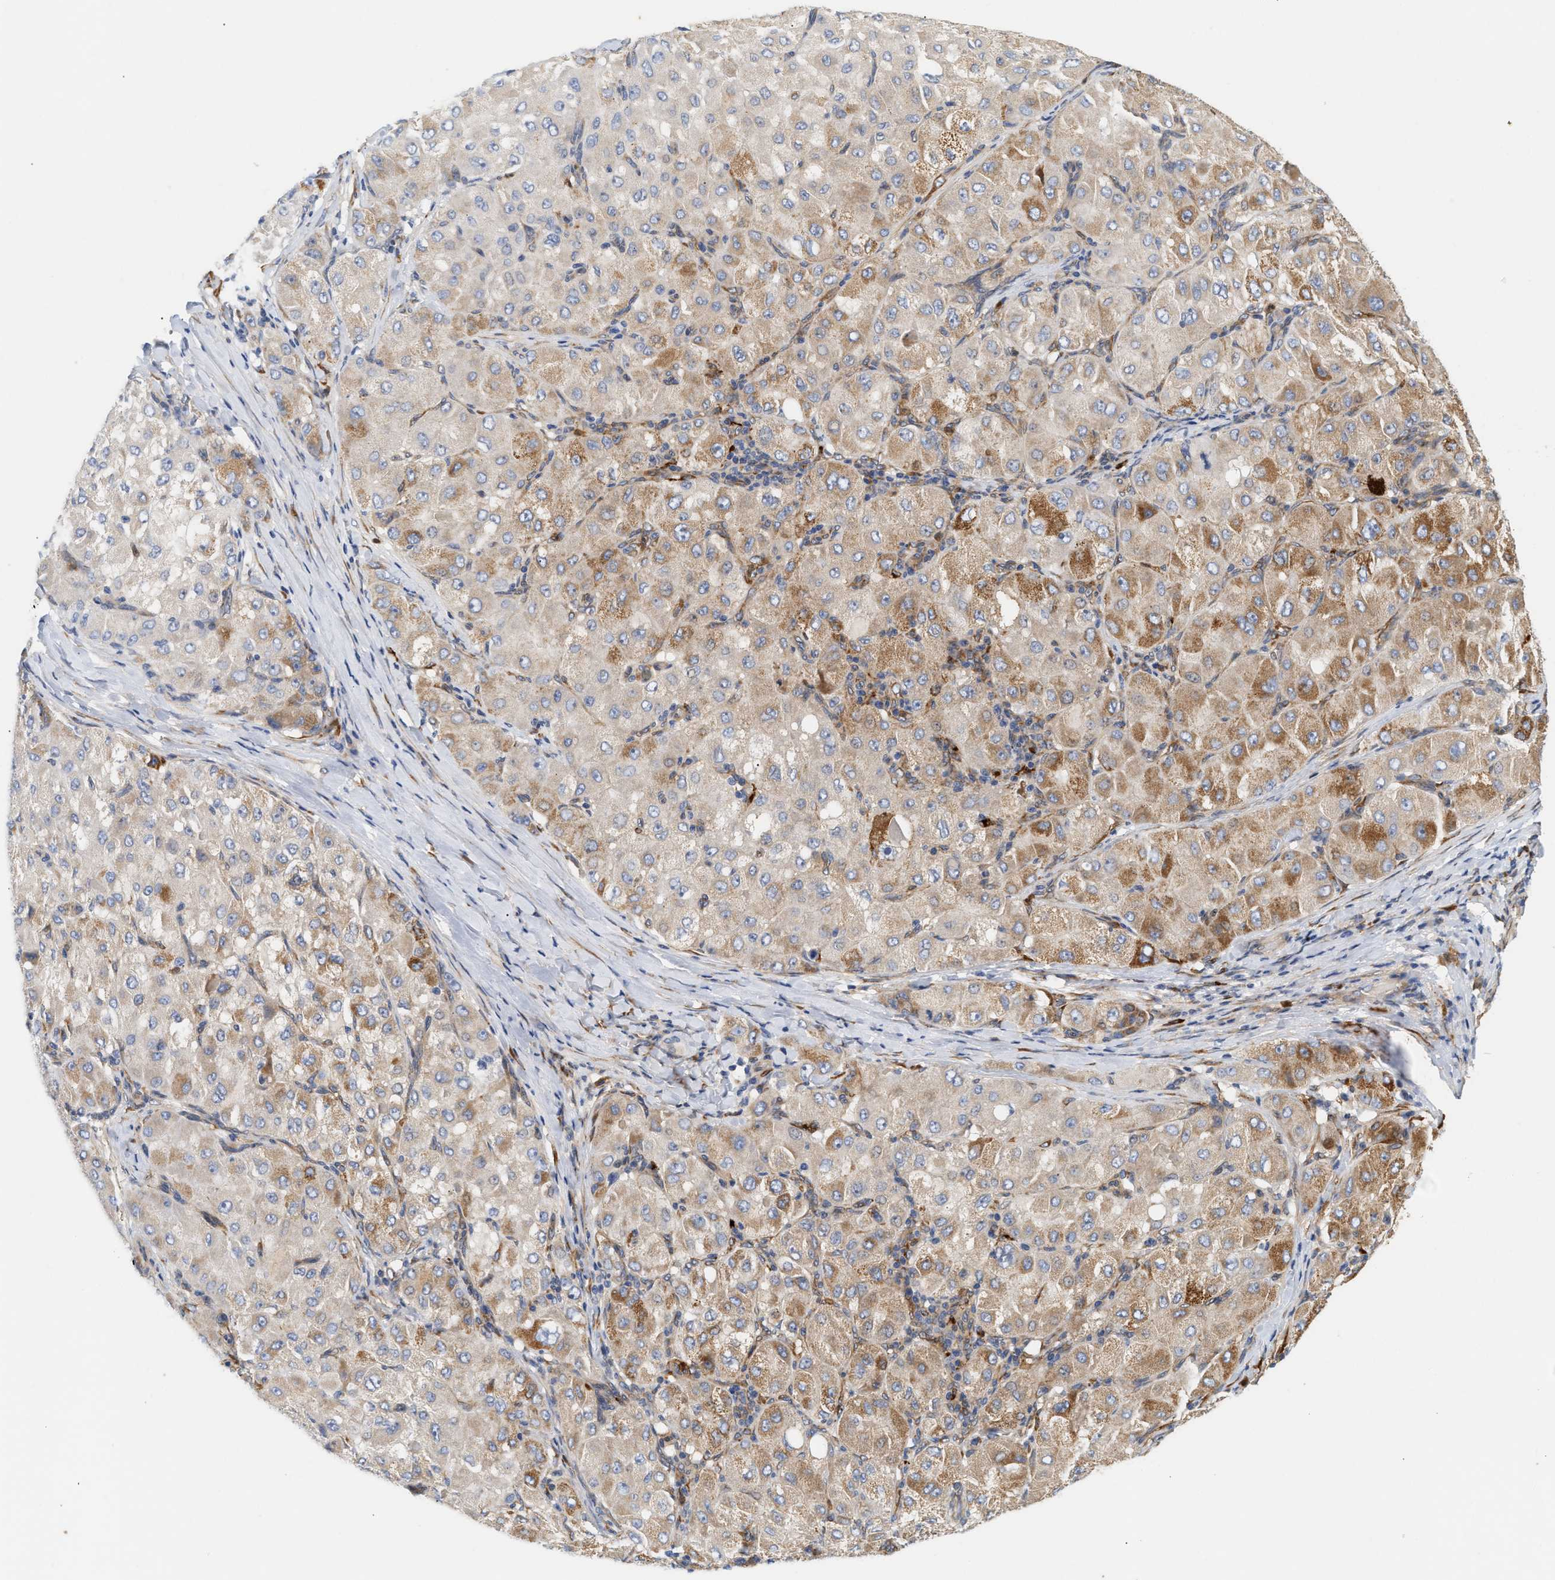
{"staining": {"intensity": "moderate", "quantity": "25%-75%", "location": "cytoplasmic/membranous"}, "tissue": "liver cancer", "cell_type": "Tumor cells", "image_type": "cancer", "snomed": [{"axis": "morphology", "description": "Carcinoma, Hepatocellular, NOS"}, {"axis": "topography", "description": "Liver"}], "caption": "Liver cancer (hepatocellular carcinoma) stained with a brown dye shows moderate cytoplasmic/membranous positive positivity in approximately 25%-75% of tumor cells.", "gene": "PLCD1", "patient": {"sex": "male", "age": 80}}